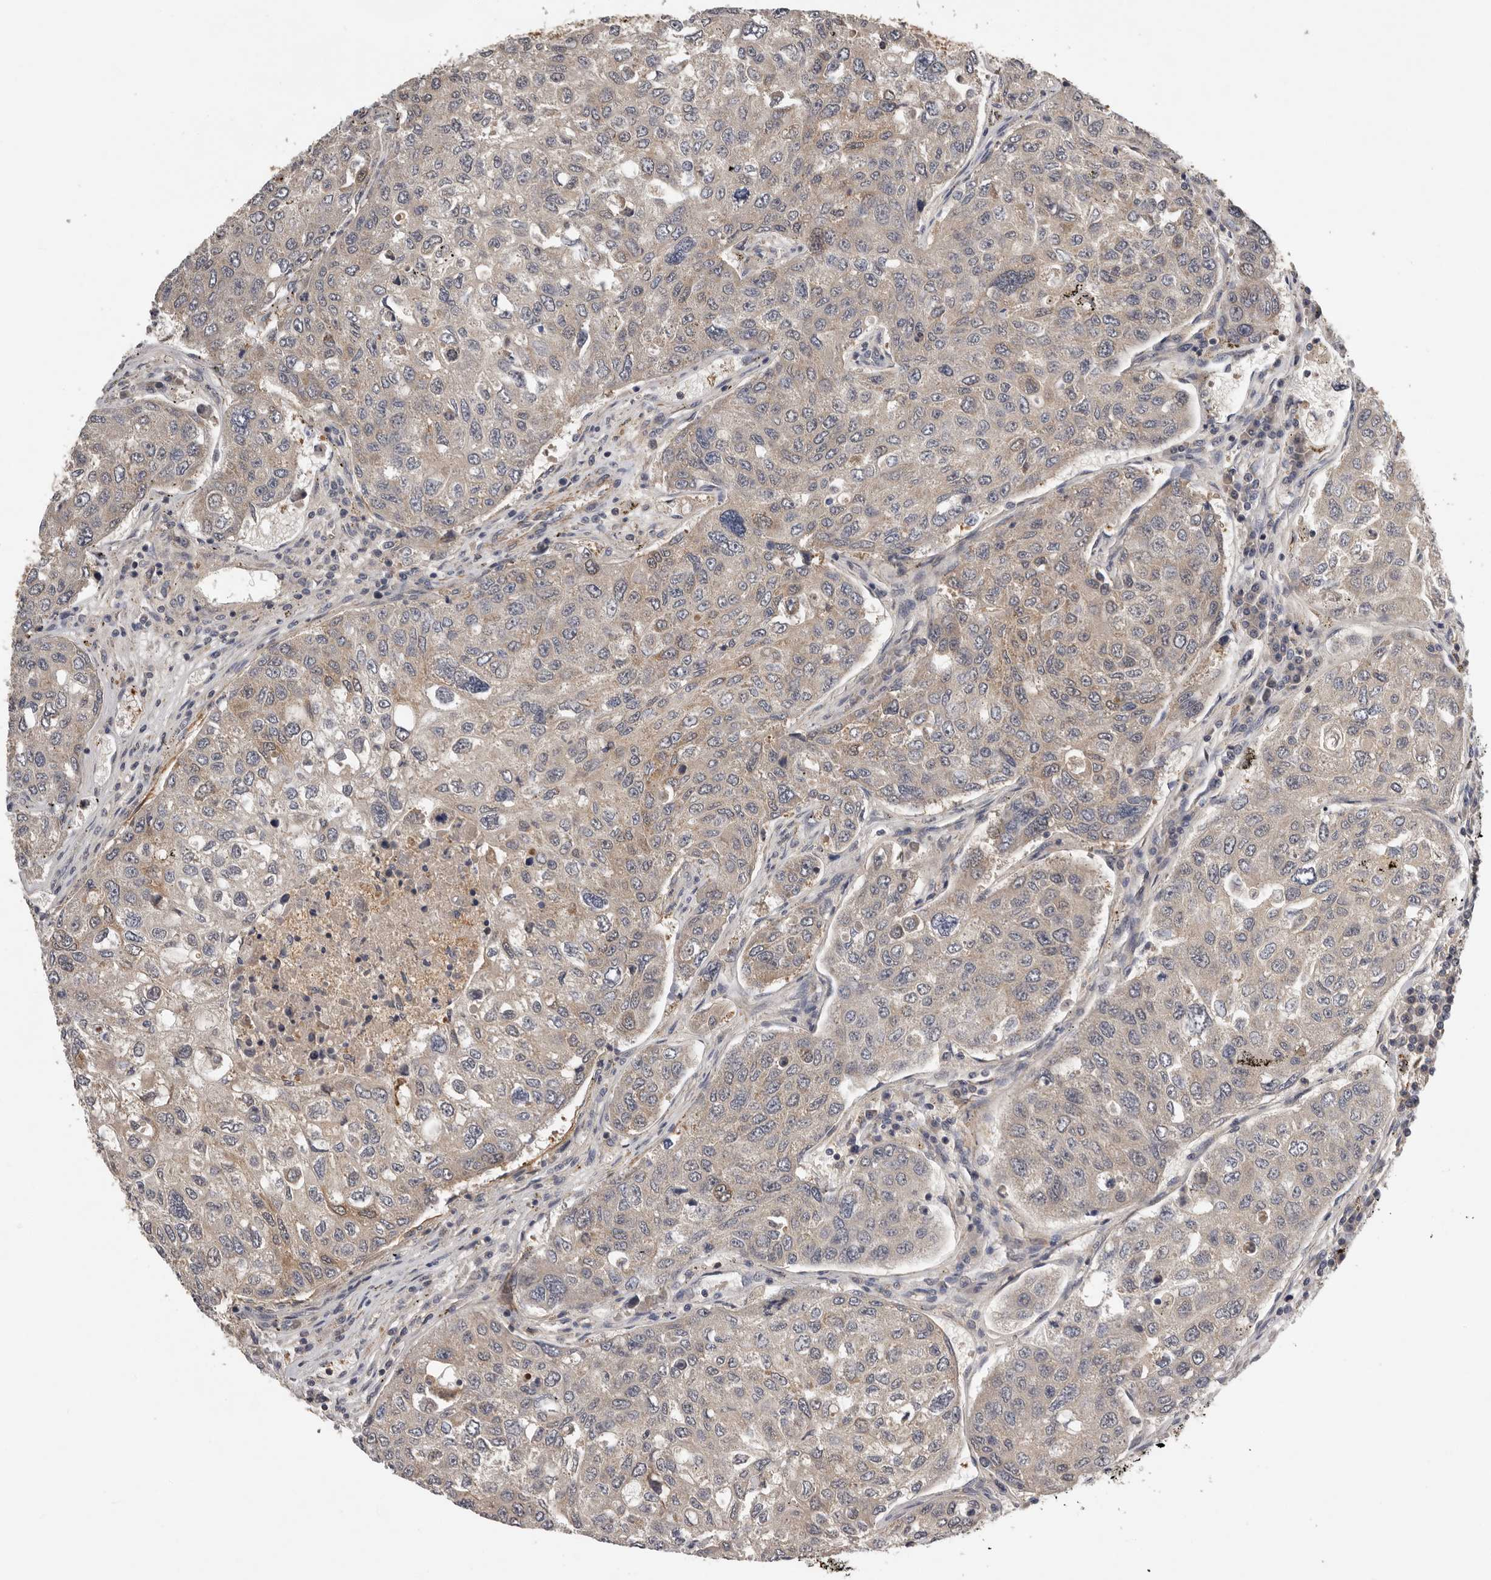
{"staining": {"intensity": "negative", "quantity": "none", "location": "none"}, "tissue": "urothelial cancer", "cell_type": "Tumor cells", "image_type": "cancer", "snomed": [{"axis": "morphology", "description": "Urothelial carcinoma, High grade"}, {"axis": "topography", "description": "Lymph node"}, {"axis": "topography", "description": "Urinary bladder"}], "caption": "A histopathology image of human high-grade urothelial carcinoma is negative for staining in tumor cells.", "gene": "RNF157", "patient": {"sex": "male", "age": 51}}